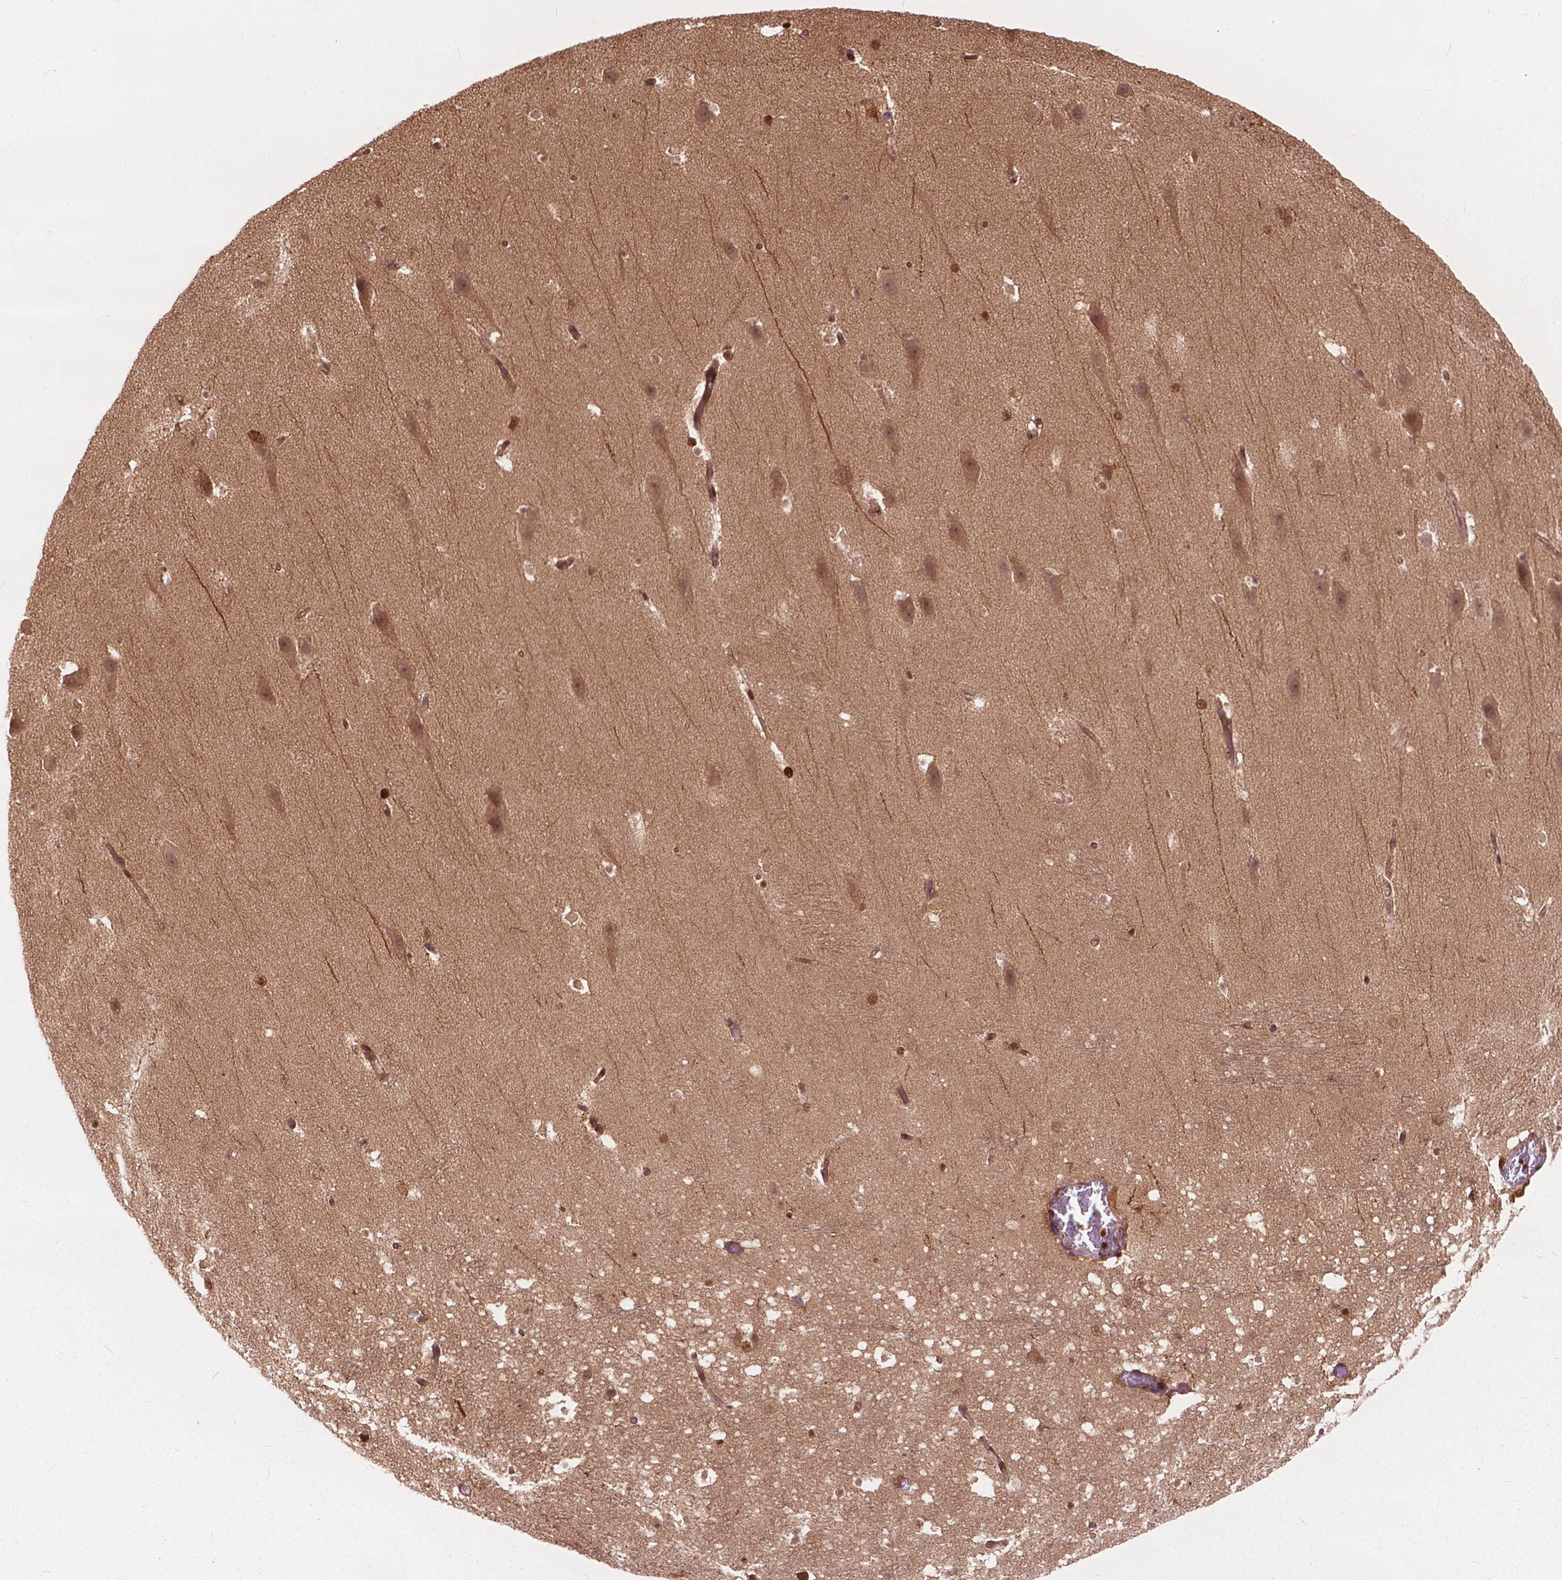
{"staining": {"intensity": "strong", "quantity": ">75%", "location": "nuclear"}, "tissue": "hippocampus", "cell_type": "Glial cells", "image_type": "normal", "snomed": [{"axis": "morphology", "description": "Normal tissue, NOS"}, {"axis": "topography", "description": "Hippocampus"}], "caption": "The histopathology image exhibits a brown stain indicating the presence of a protein in the nuclear of glial cells in hippocampus.", "gene": "ANP32A", "patient": {"sex": "male", "age": 26}}